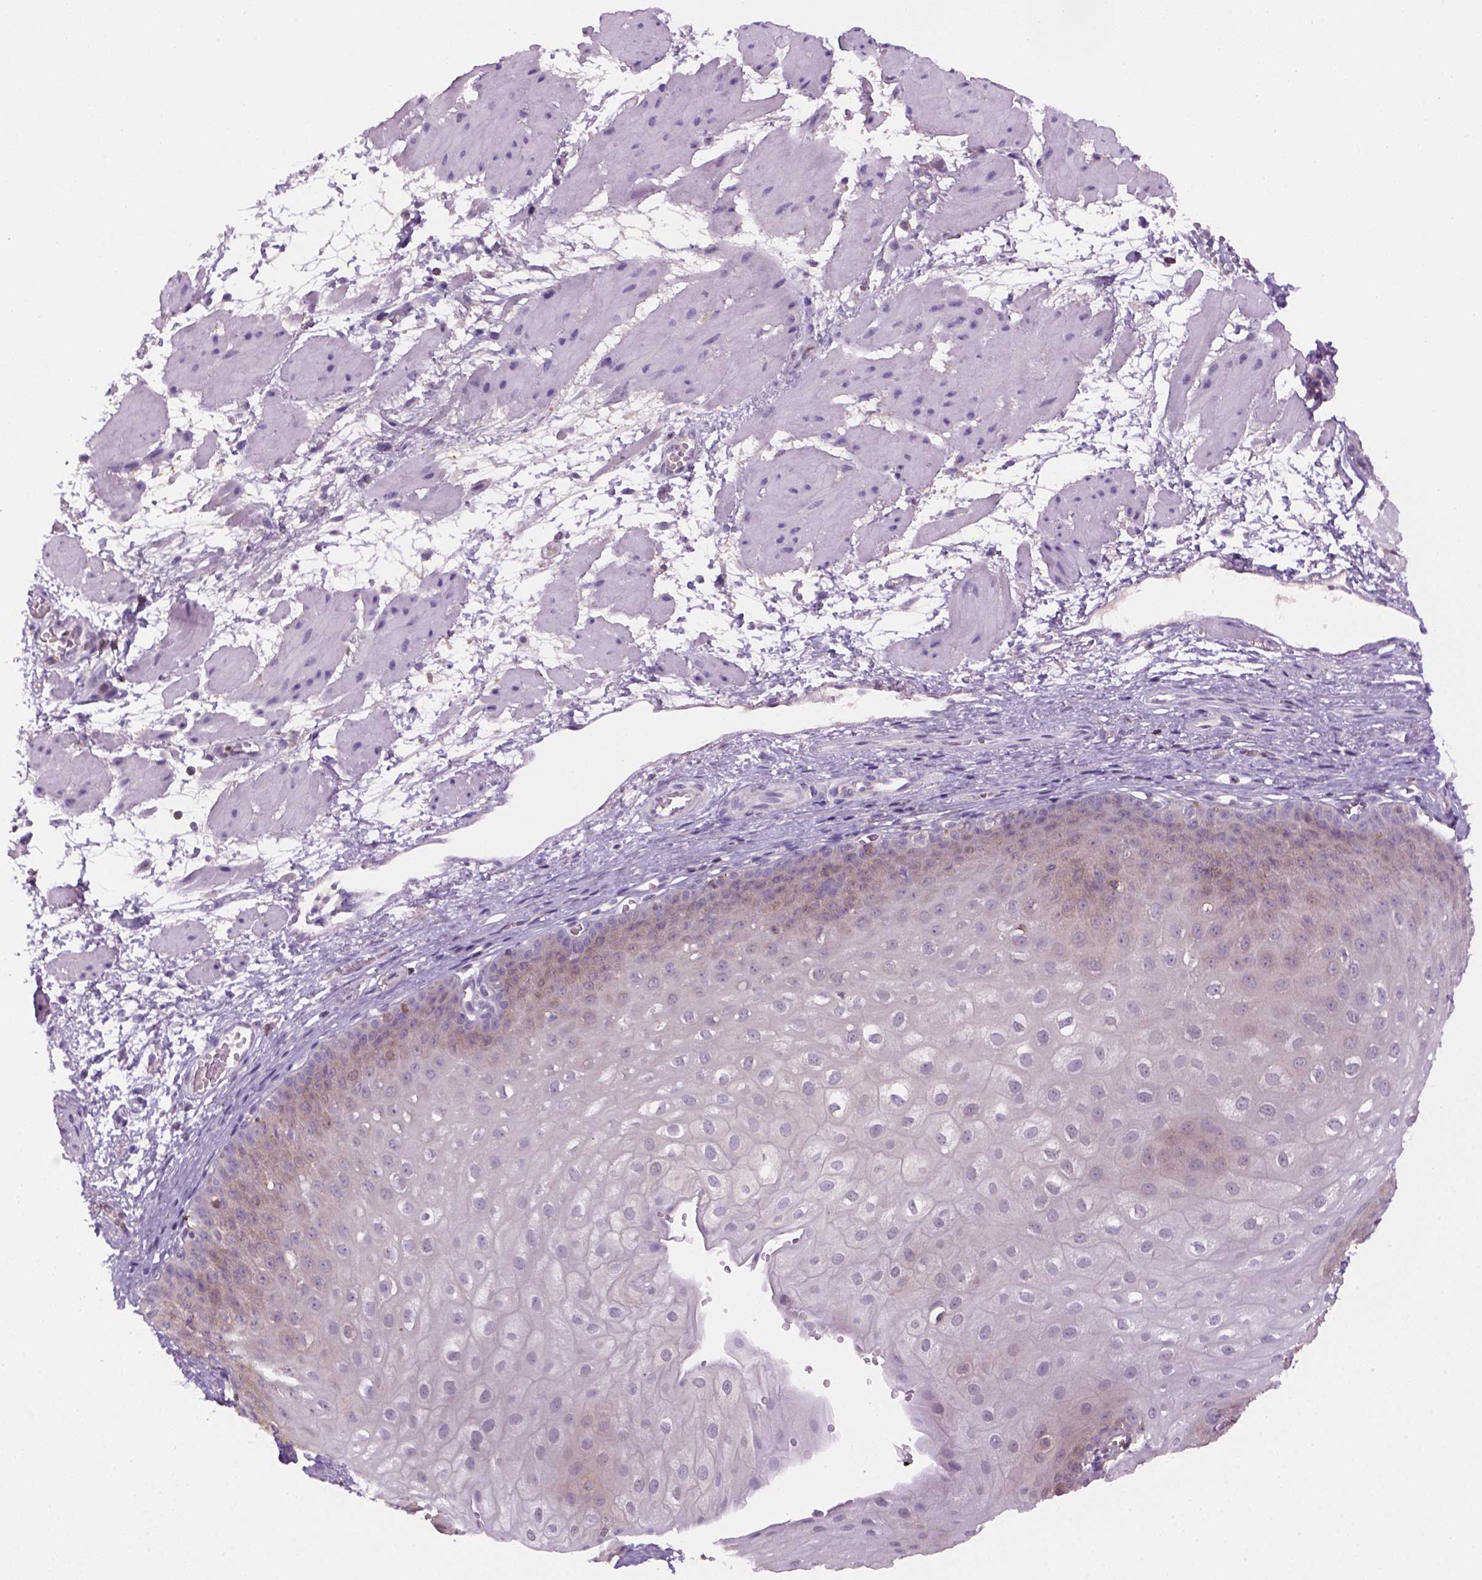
{"staining": {"intensity": "weak", "quantity": "<25%", "location": "cytoplasmic/membranous"}, "tissue": "esophagus", "cell_type": "Squamous epithelial cells", "image_type": "normal", "snomed": [{"axis": "morphology", "description": "Normal tissue, NOS"}, {"axis": "topography", "description": "Esophagus"}], "caption": "A histopathology image of esophagus stained for a protein shows no brown staining in squamous epithelial cells. Nuclei are stained in blue.", "gene": "GOT1", "patient": {"sex": "male", "age": 71}}